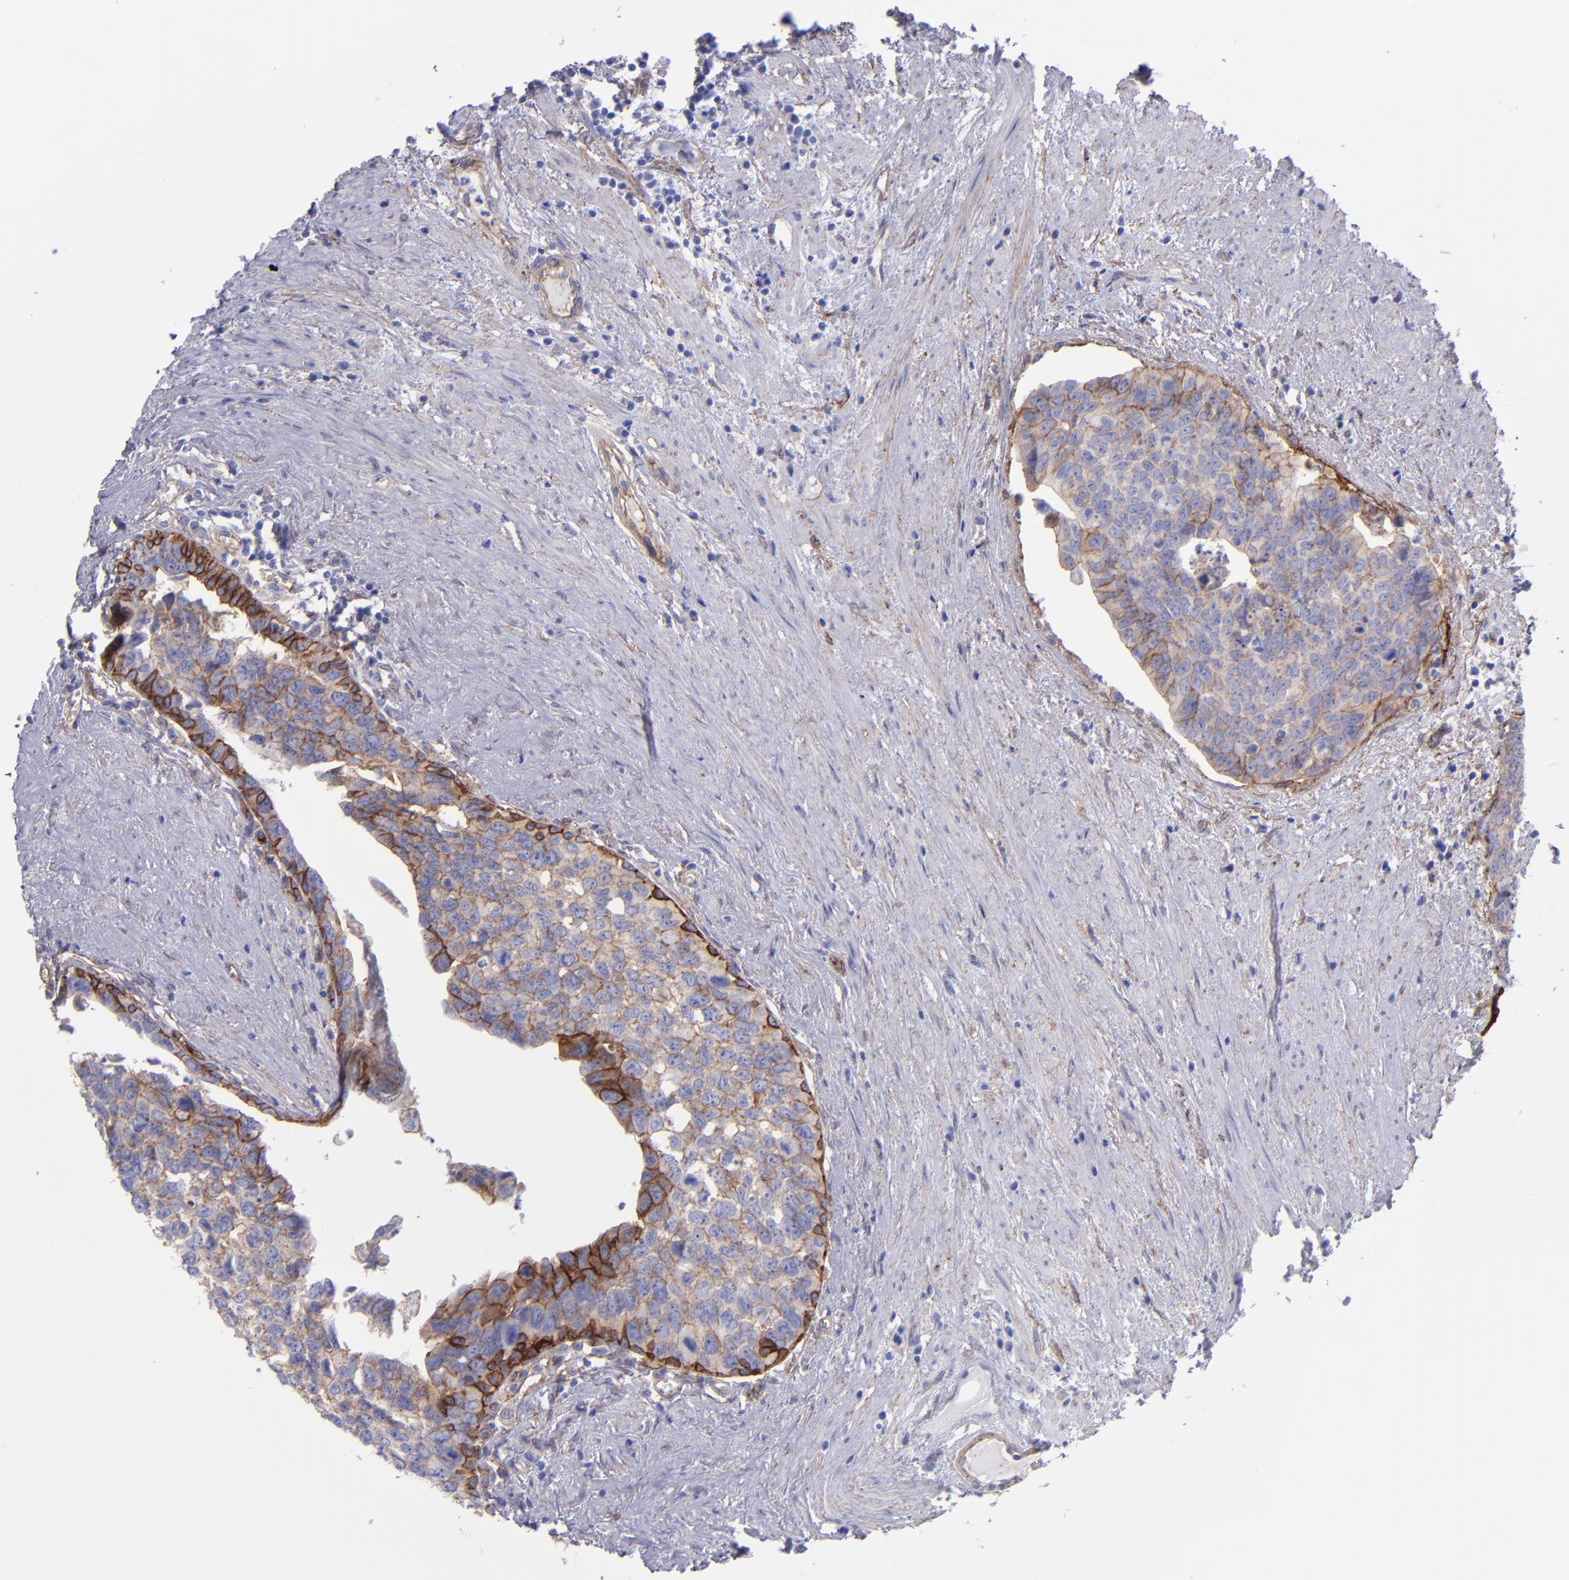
{"staining": {"intensity": "strong", "quantity": "<25%", "location": "cytoplasmic/membranous"}, "tissue": "urothelial cancer", "cell_type": "Tumor cells", "image_type": "cancer", "snomed": [{"axis": "morphology", "description": "Urothelial carcinoma, High grade"}, {"axis": "topography", "description": "Urinary bladder"}], "caption": "A brown stain shows strong cytoplasmic/membranous positivity of a protein in high-grade urothelial carcinoma tumor cells.", "gene": "ITGAV", "patient": {"sex": "male", "age": 81}}